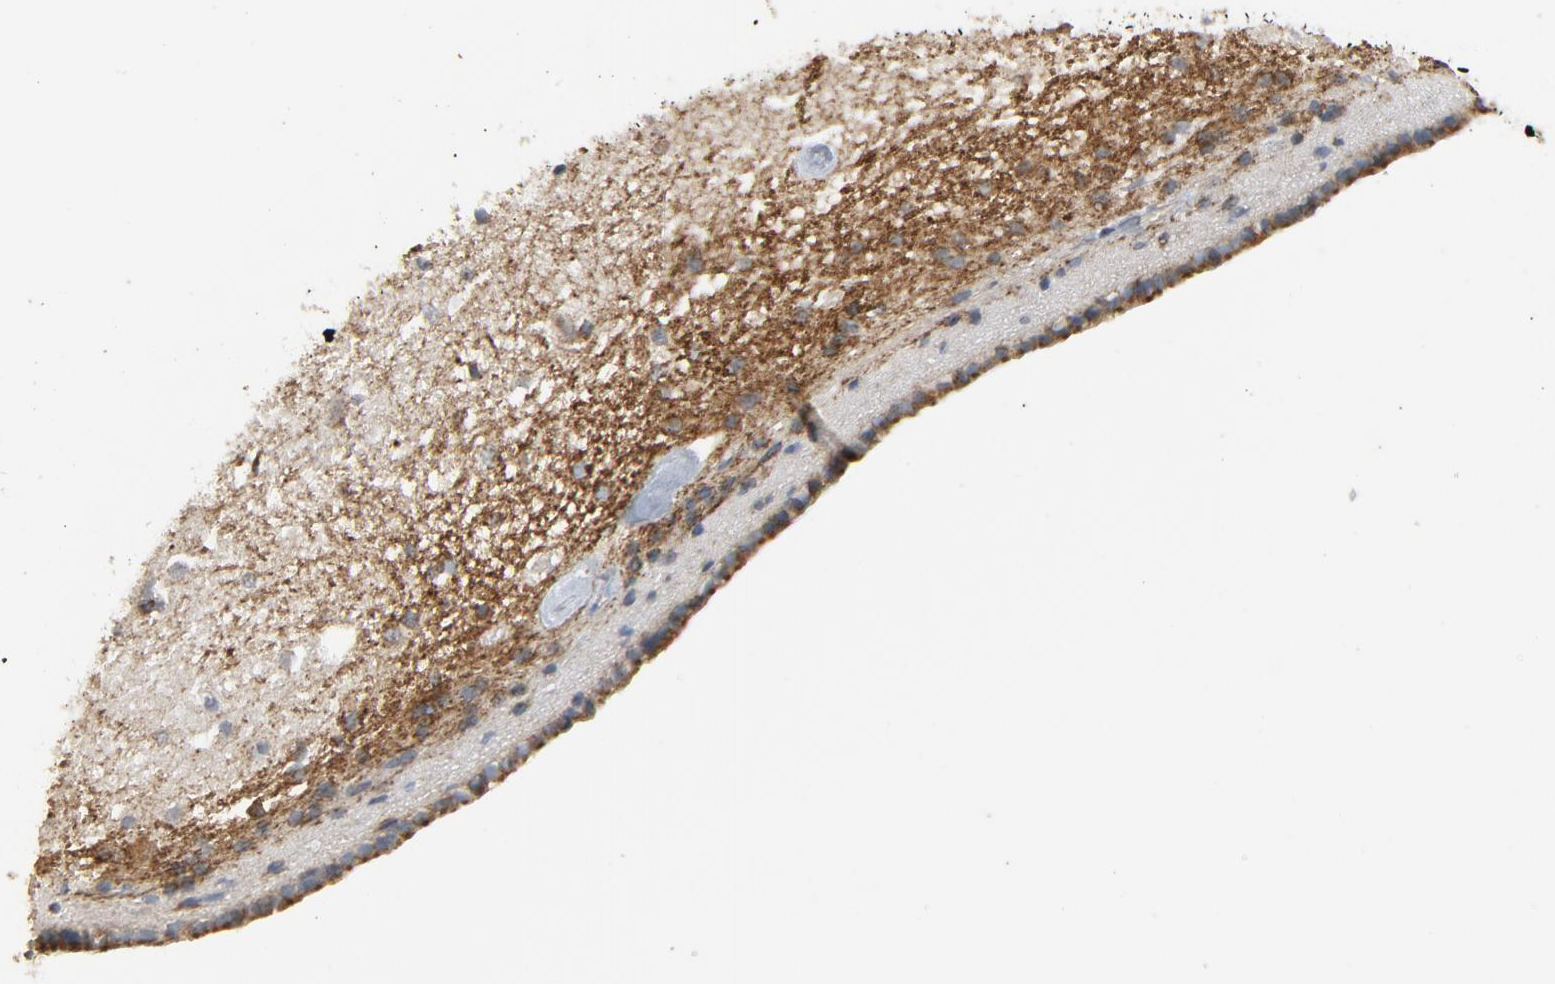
{"staining": {"intensity": "moderate", "quantity": "25%-75%", "location": "cytoplasmic/membranous"}, "tissue": "caudate", "cell_type": "Glial cells", "image_type": "normal", "snomed": [{"axis": "morphology", "description": "Normal tissue, NOS"}, {"axis": "topography", "description": "Lateral ventricle wall"}], "caption": "IHC staining of unremarkable caudate, which shows medium levels of moderate cytoplasmic/membranous expression in approximately 25%-75% of glial cells indicating moderate cytoplasmic/membranous protein staining. The staining was performed using DAB (brown) for protein detection and nuclei were counterstained in hematoxylin (blue).", "gene": "C14orf119", "patient": {"sex": "female", "age": 19}}